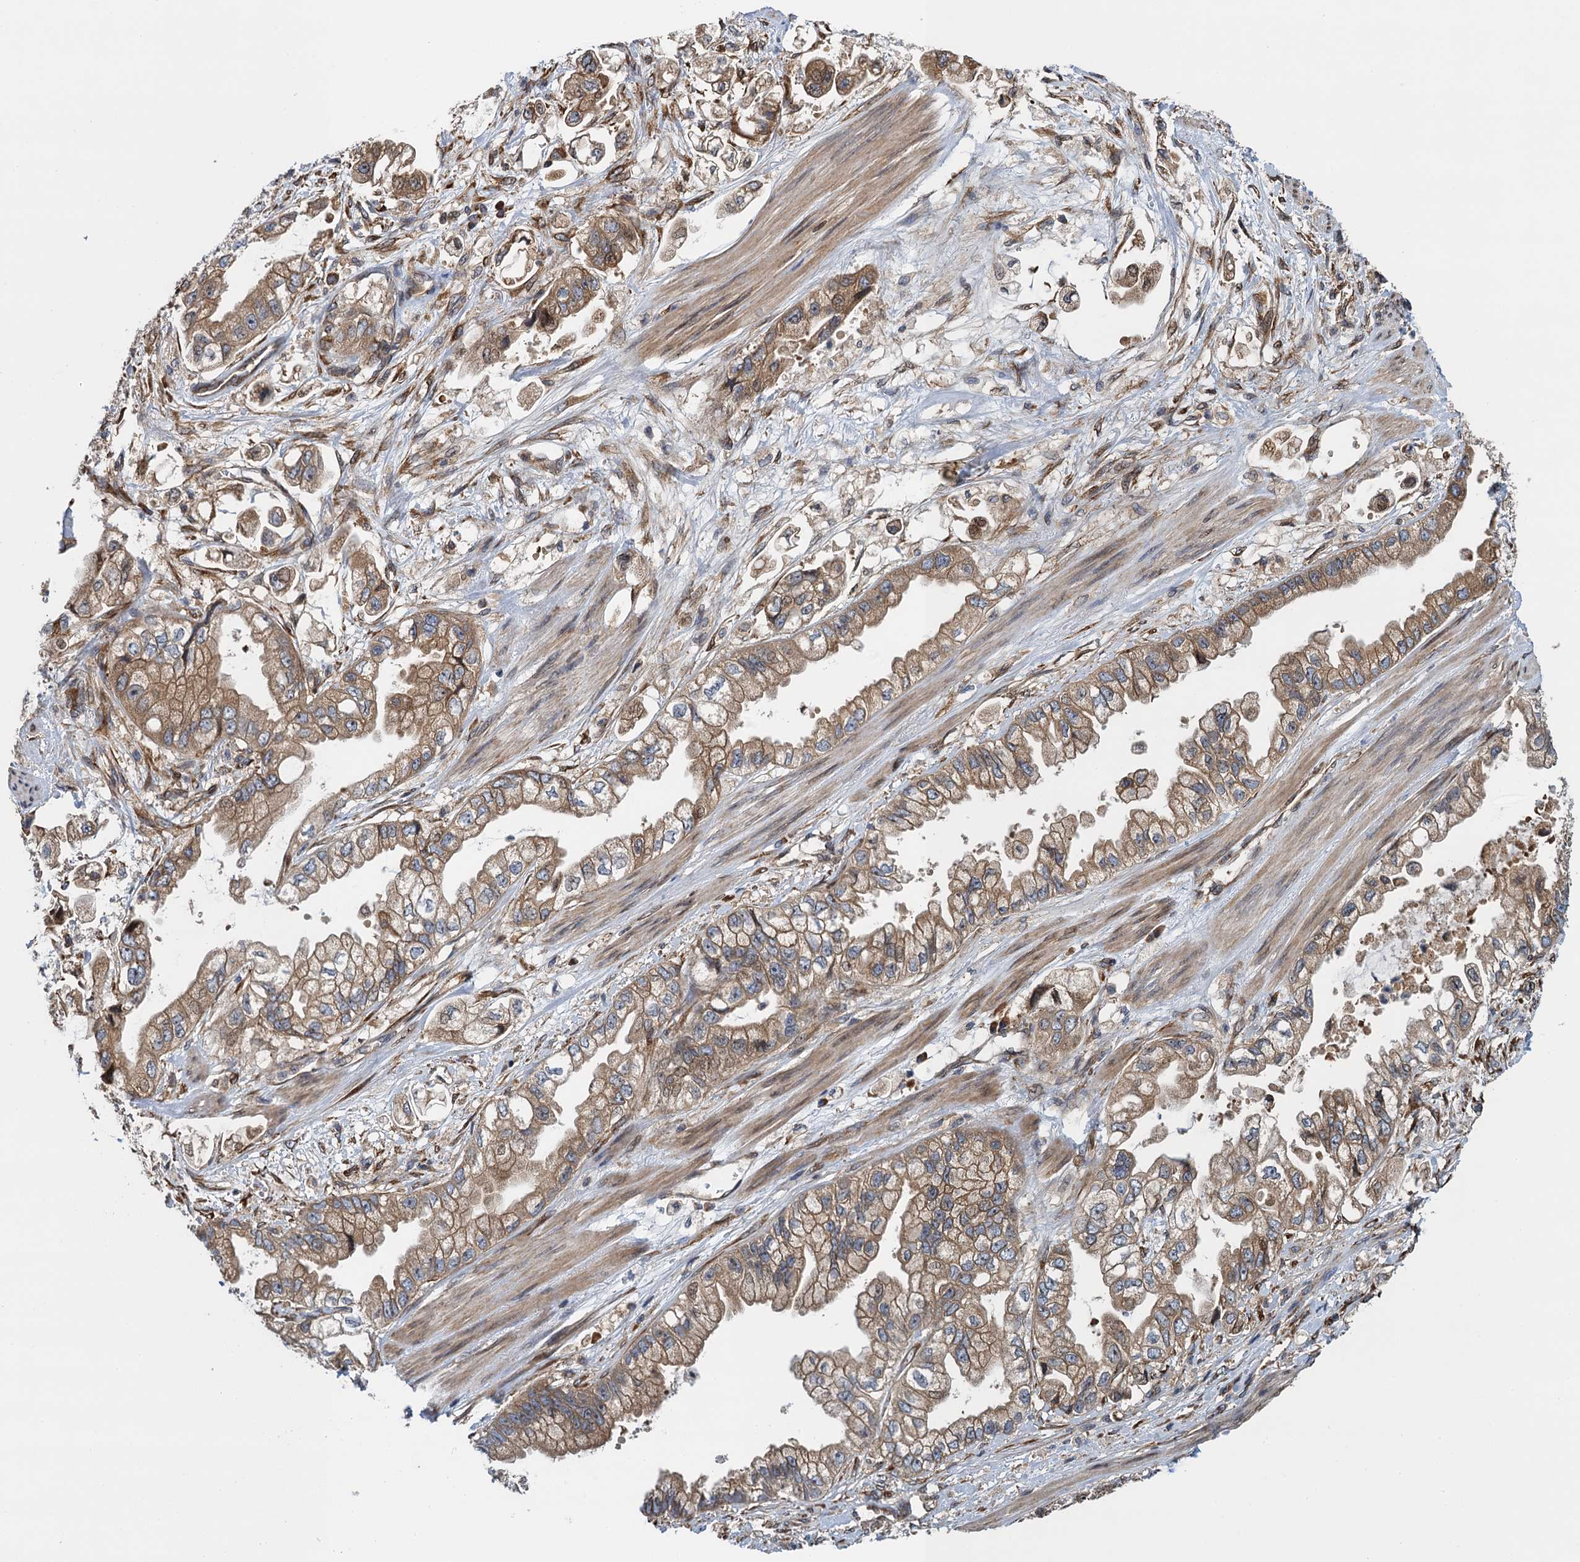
{"staining": {"intensity": "moderate", "quantity": ">75%", "location": "cytoplasmic/membranous"}, "tissue": "stomach cancer", "cell_type": "Tumor cells", "image_type": "cancer", "snomed": [{"axis": "morphology", "description": "Adenocarcinoma, NOS"}, {"axis": "topography", "description": "Stomach"}], "caption": "Tumor cells exhibit moderate cytoplasmic/membranous expression in approximately >75% of cells in stomach cancer.", "gene": "MDM1", "patient": {"sex": "male", "age": 62}}